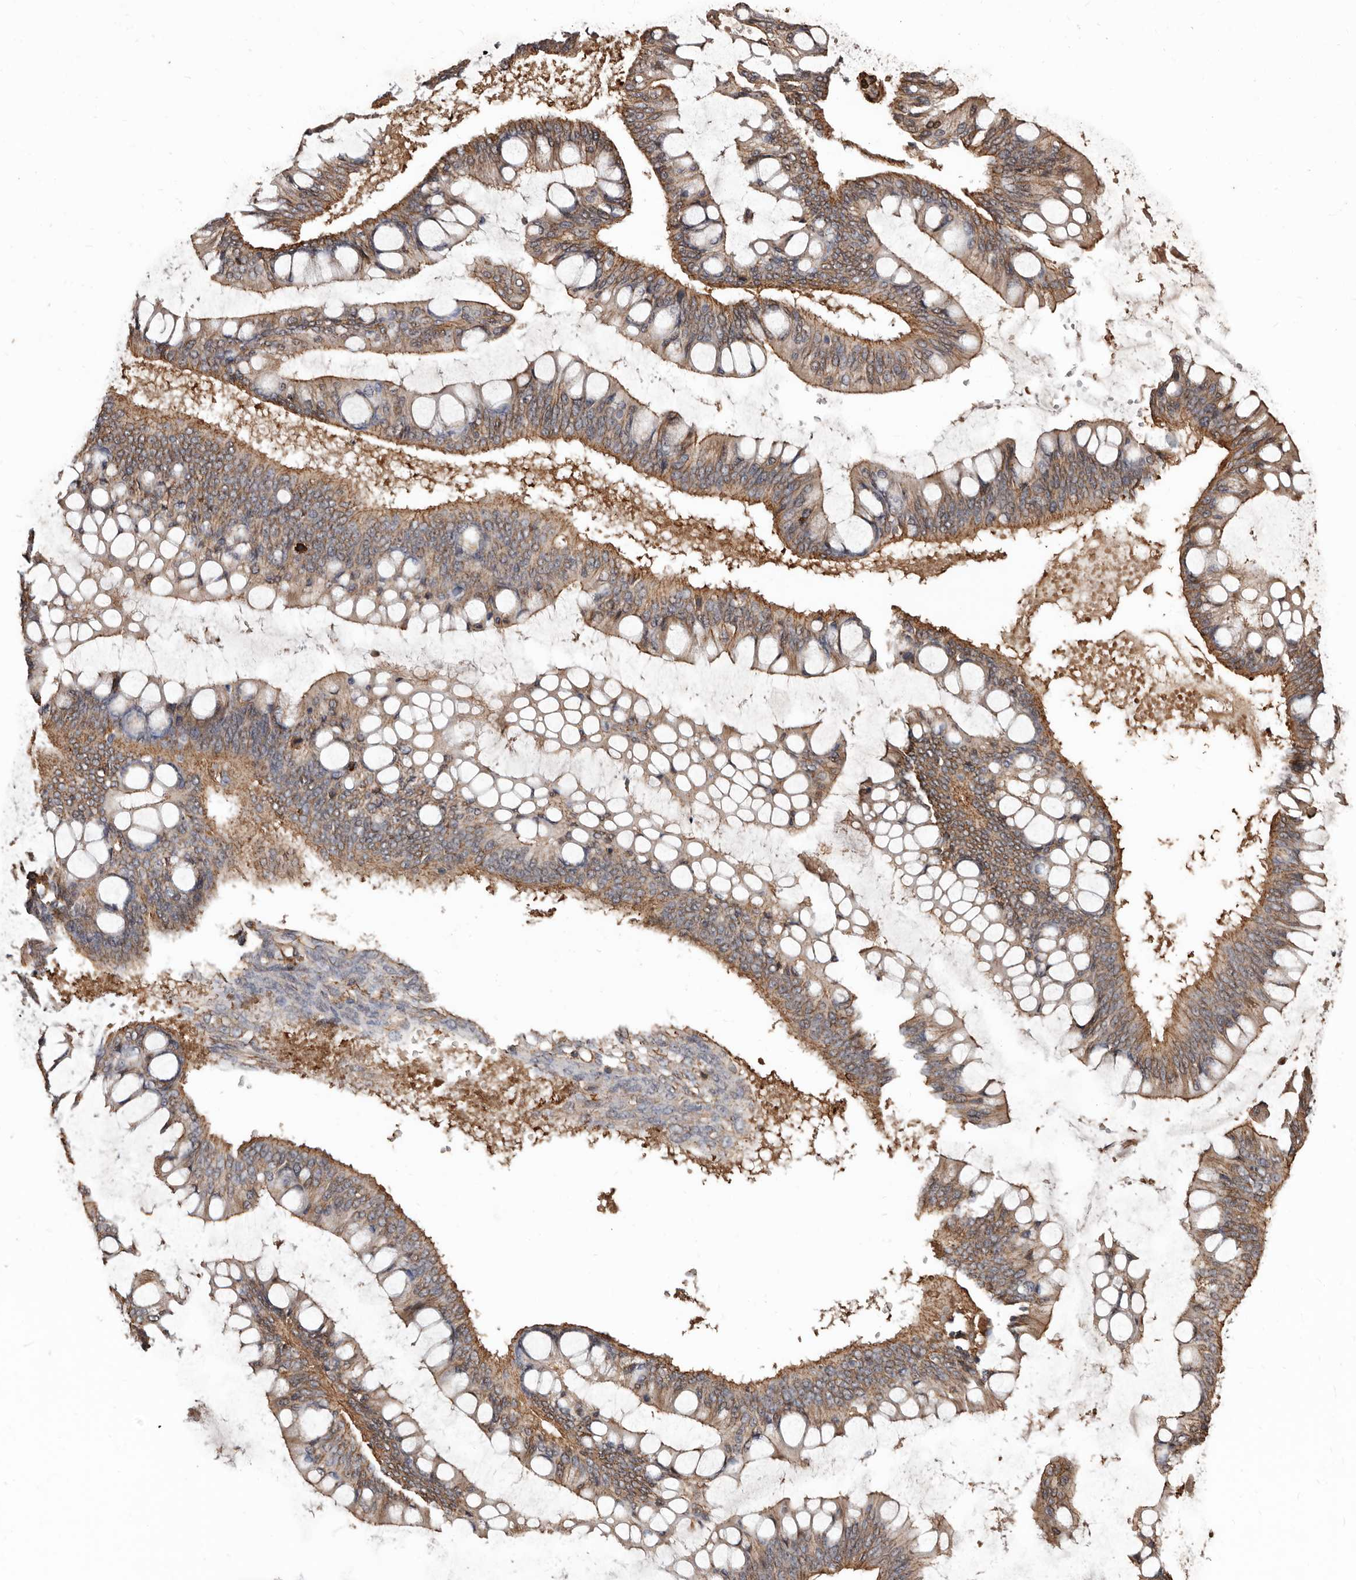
{"staining": {"intensity": "moderate", "quantity": ">75%", "location": "cytoplasmic/membranous"}, "tissue": "ovarian cancer", "cell_type": "Tumor cells", "image_type": "cancer", "snomed": [{"axis": "morphology", "description": "Cystadenocarcinoma, mucinous, NOS"}, {"axis": "topography", "description": "Ovary"}], "caption": "Moderate cytoplasmic/membranous protein positivity is seen in about >75% of tumor cells in ovarian cancer.", "gene": "GSK3A", "patient": {"sex": "female", "age": 73}}